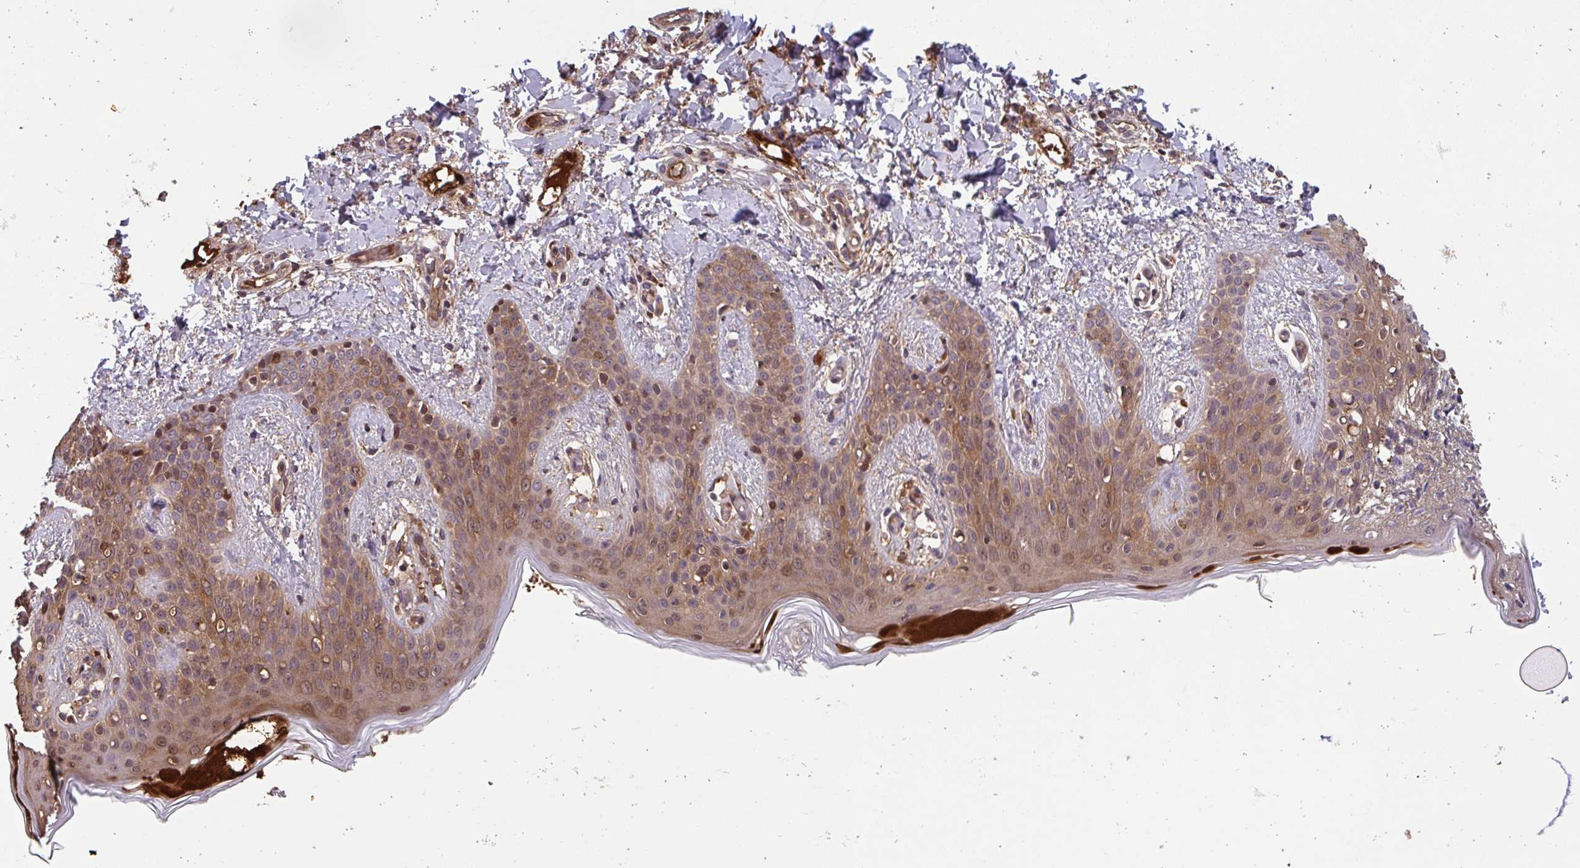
{"staining": {"intensity": "moderate", "quantity": "25%-75%", "location": "cytoplasmic/membranous"}, "tissue": "skin", "cell_type": "Fibroblasts", "image_type": "normal", "snomed": [{"axis": "morphology", "description": "Normal tissue, NOS"}, {"axis": "topography", "description": "Skin"}], "caption": "Moderate cytoplasmic/membranous protein expression is appreciated in approximately 25%-75% of fibroblasts in skin. (DAB (3,3'-diaminobenzidine) IHC, brown staining for protein, blue staining for nuclei).", "gene": "TIGAR", "patient": {"sex": "male", "age": 16}}